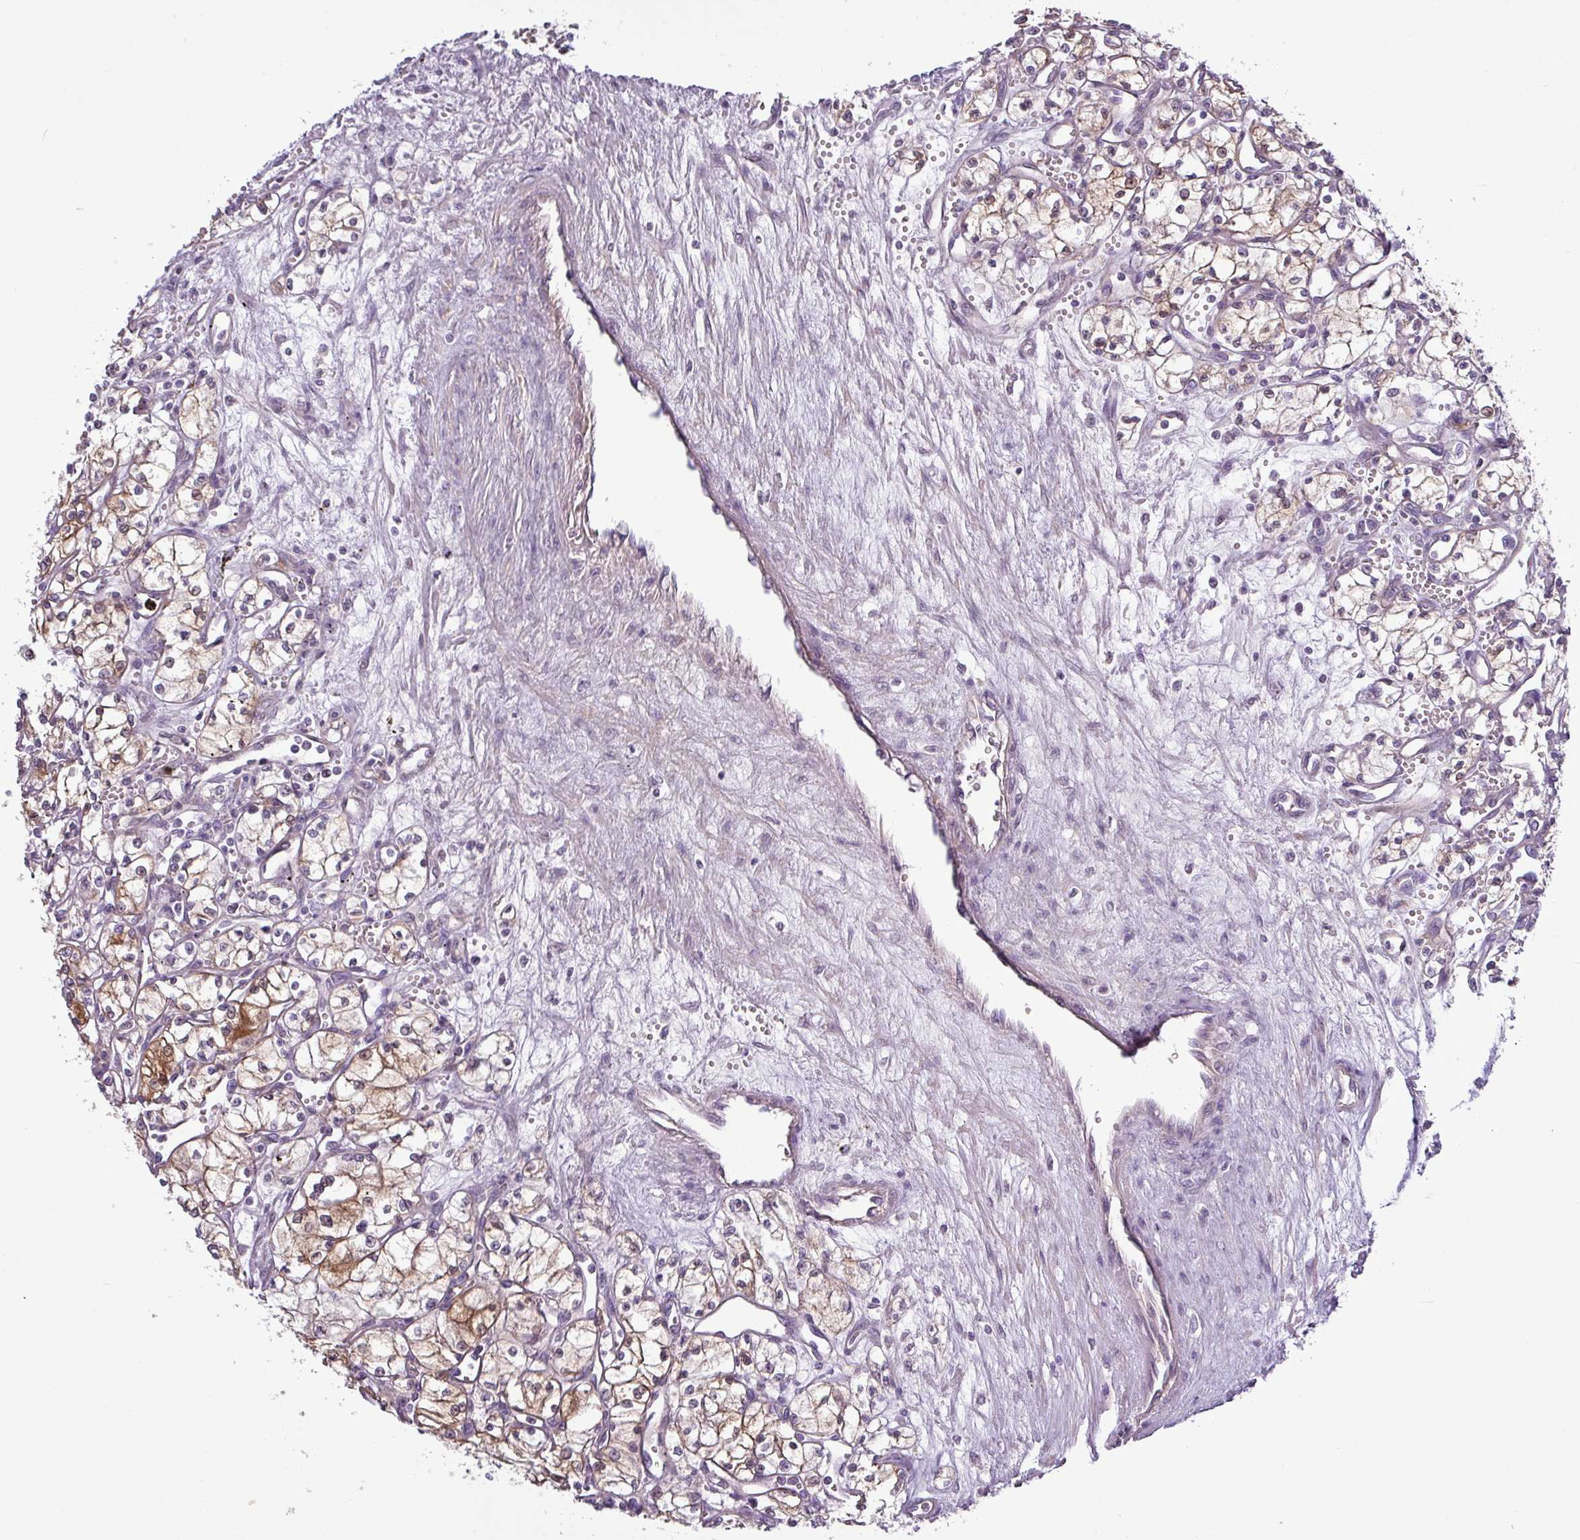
{"staining": {"intensity": "moderate", "quantity": ">75%", "location": "cytoplasmic/membranous"}, "tissue": "renal cancer", "cell_type": "Tumor cells", "image_type": "cancer", "snomed": [{"axis": "morphology", "description": "Adenocarcinoma, NOS"}, {"axis": "topography", "description": "Kidney"}], "caption": "Brown immunohistochemical staining in human renal adenocarcinoma reveals moderate cytoplasmic/membranous positivity in about >75% of tumor cells.", "gene": "ZNF217", "patient": {"sex": "male", "age": 59}}